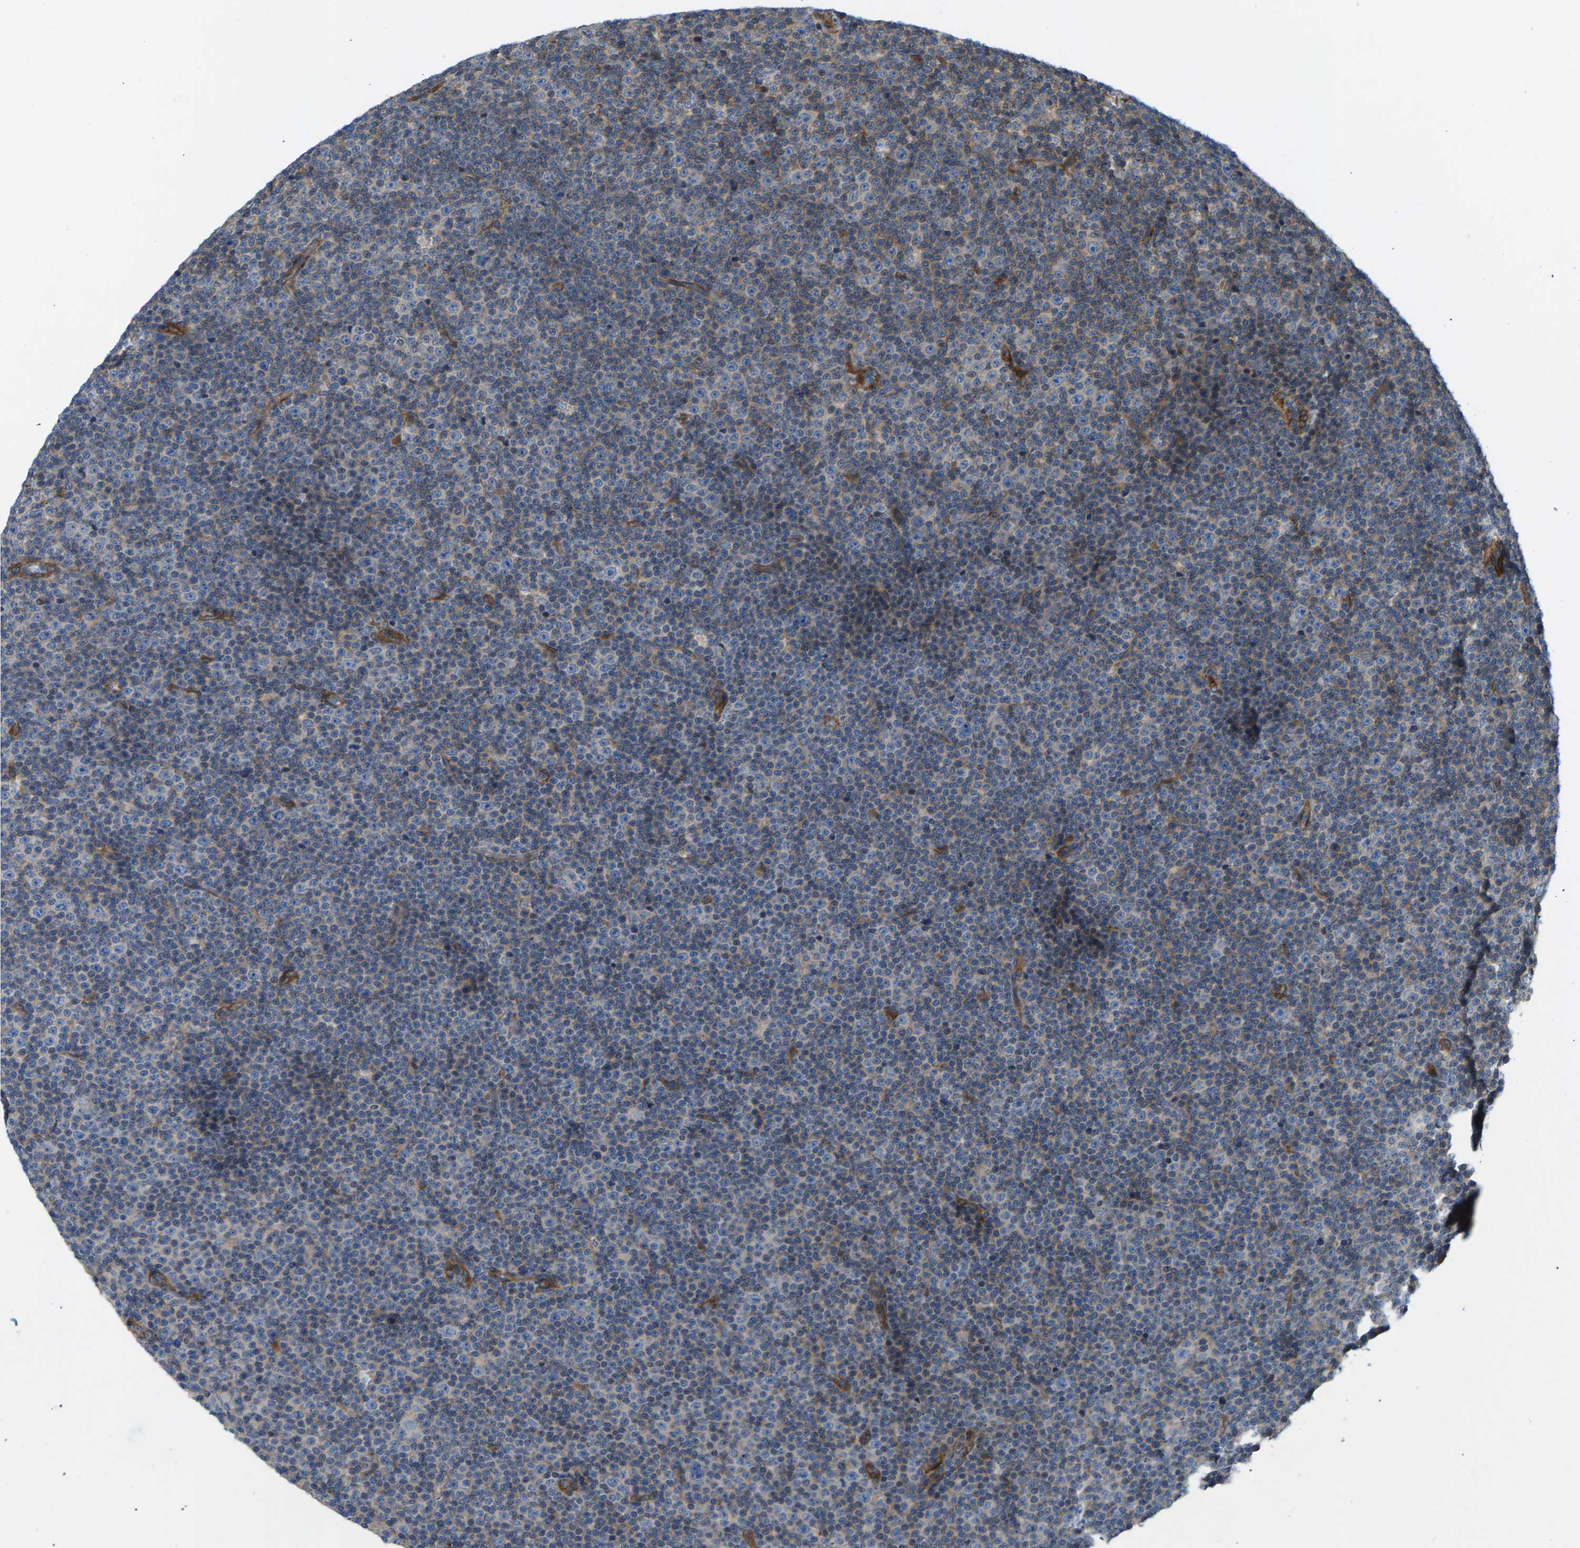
{"staining": {"intensity": "negative", "quantity": "none", "location": "none"}, "tissue": "lymphoma", "cell_type": "Tumor cells", "image_type": "cancer", "snomed": [{"axis": "morphology", "description": "Malignant lymphoma, non-Hodgkin's type, Low grade"}, {"axis": "topography", "description": "Lymph node"}], "caption": "DAB (3,3'-diaminobenzidine) immunohistochemical staining of low-grade malignant lymphoma, non-Hodgkin's type exhibits no significant staining in tumor cells.", "gene": "PDCL", "patient": {"sex": "female", "age": 67}}